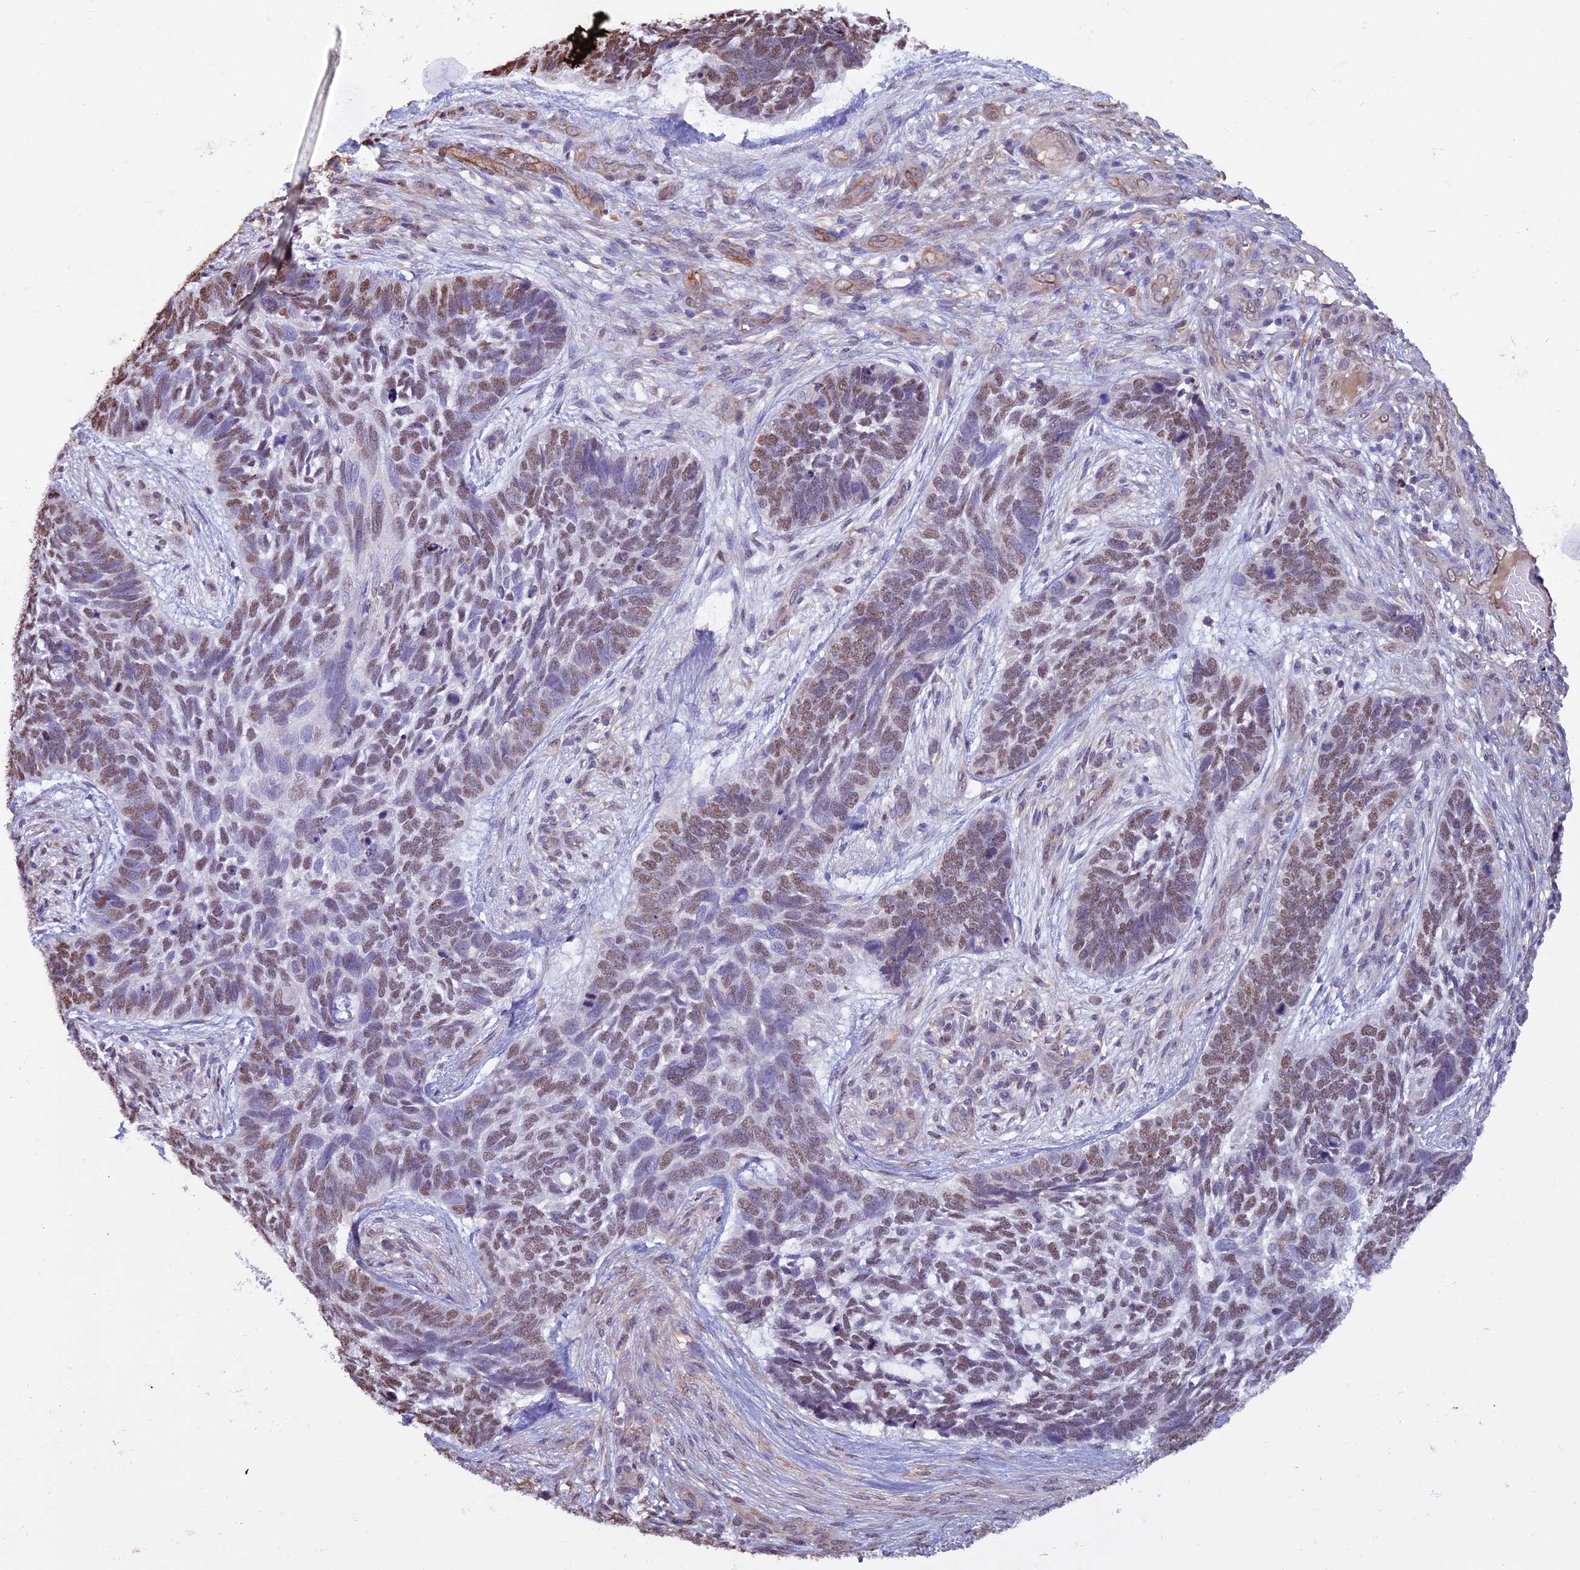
{"staining": {"intensity": "moderate", "quantity": ">75%", "location": "nuclear"}, "tissue": "skin cancer", "cell_type": "Tumor cells", "image_type": "cancer", "snomed": [{"axis": "morphology", "description": "Basal cell carcinoma"}, {"axis": "topography", "description": "Skin"}], "caption": "The photomicrograph reveals staining of skin basal cell carcinoma, revealing moderate nuclear protein staining (brown color) within tumor cells.", "gene": "C3orf70", "patient": {"sex": "male", "age": 88}}